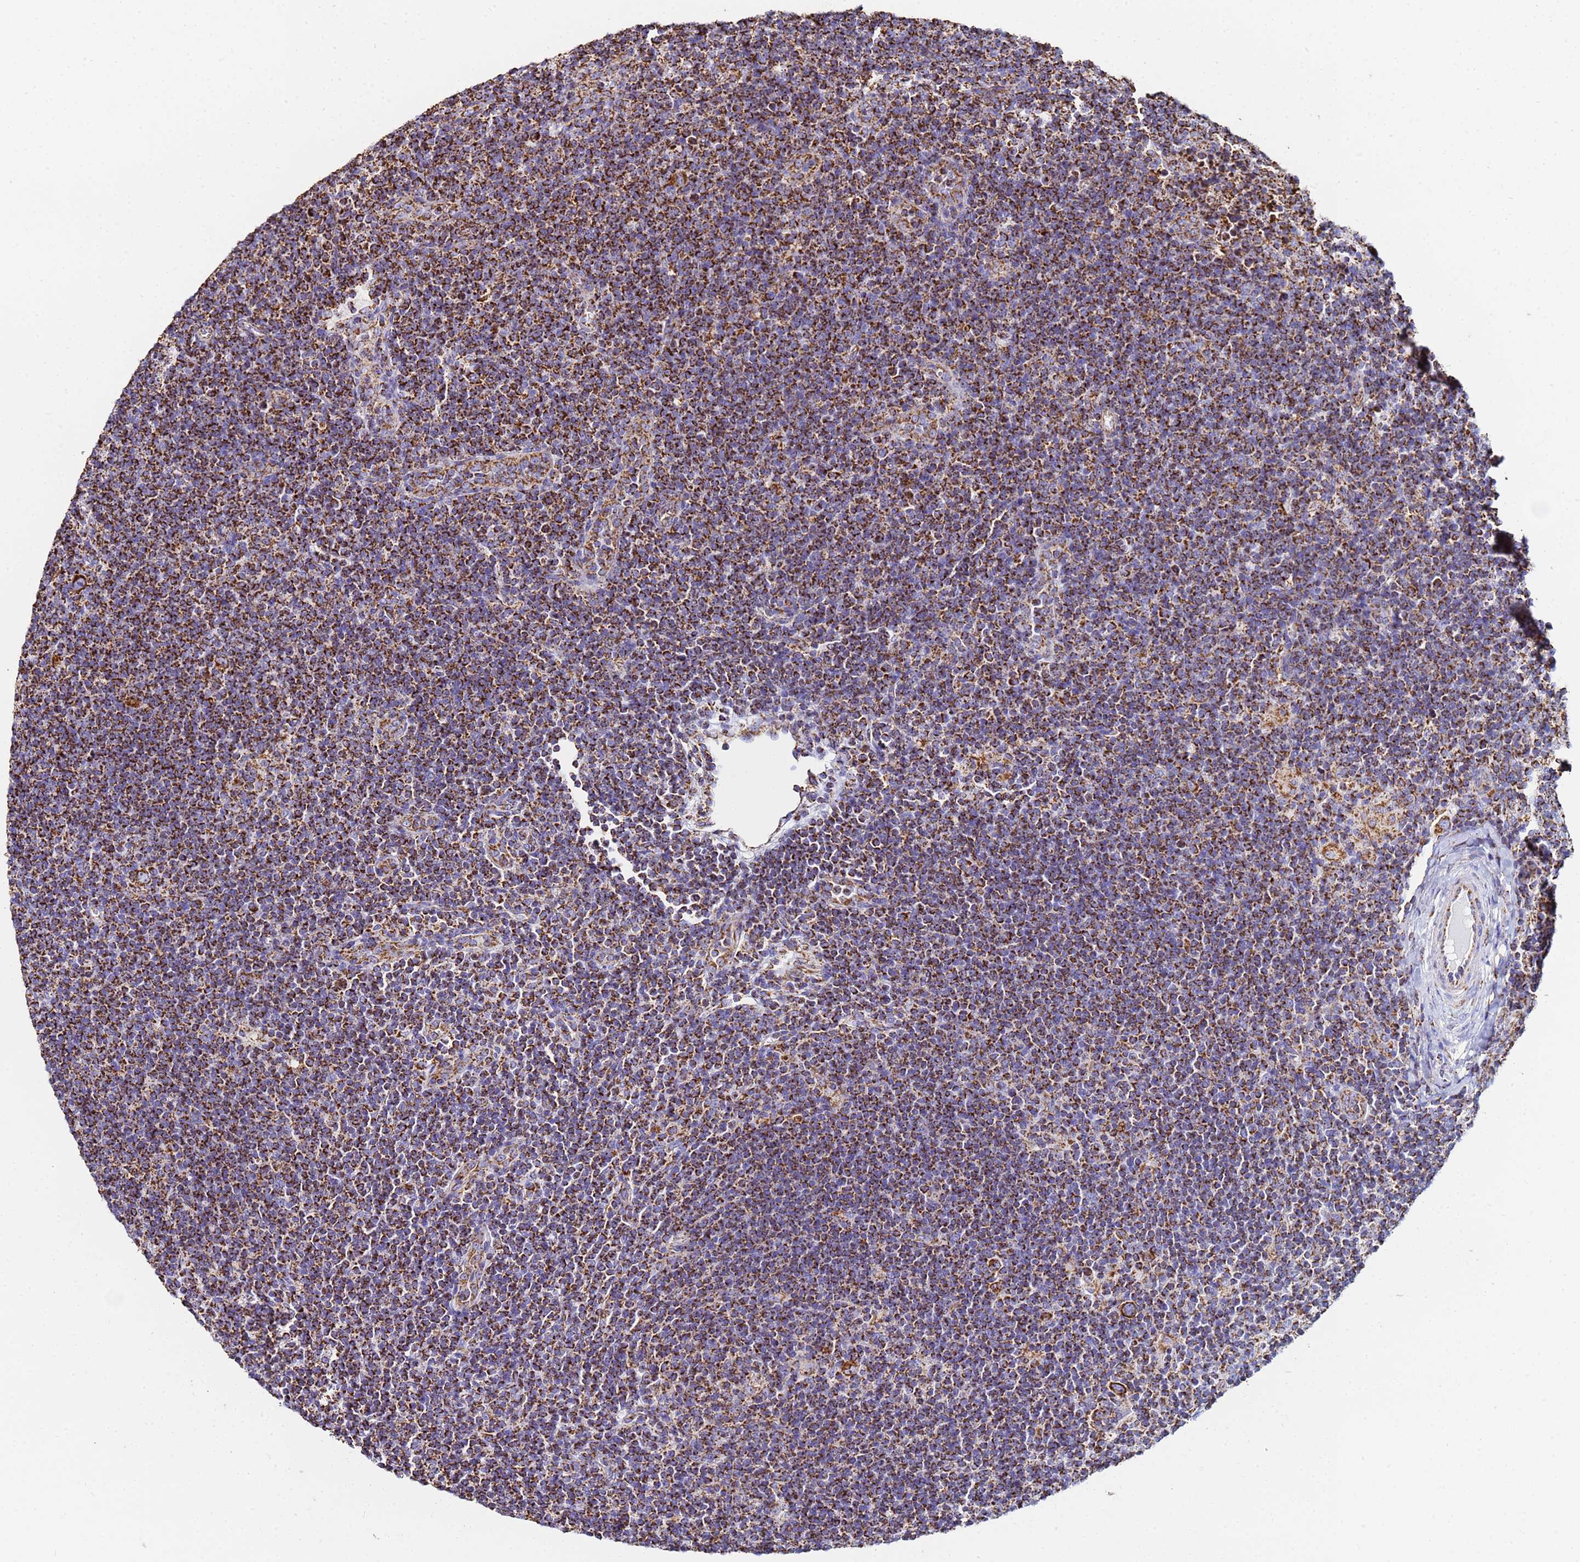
{"staining": {"intensity": "strong", "quantity": ">75%", "location": "cytoplasmic/membranous"}, "tissue": "lymphoma", "cell_type": "Tumor cells", "image_type": "cancer", "snomed": [{"axis": "morphology", "description": "Hodgkin's disease, NOS"}, {"axis": "topography", "description": "Lymph node"}], "caption": "Protein positivity by immunohistochemistry displays strong cytoplasmic/membranous staining in approximately >75% of tumor cells in Hodgkin's disease. (IHC, brightfield microscopy, high magnification).", "gene": "PHB2", "patient": {"sex": "female", "age": 57}}